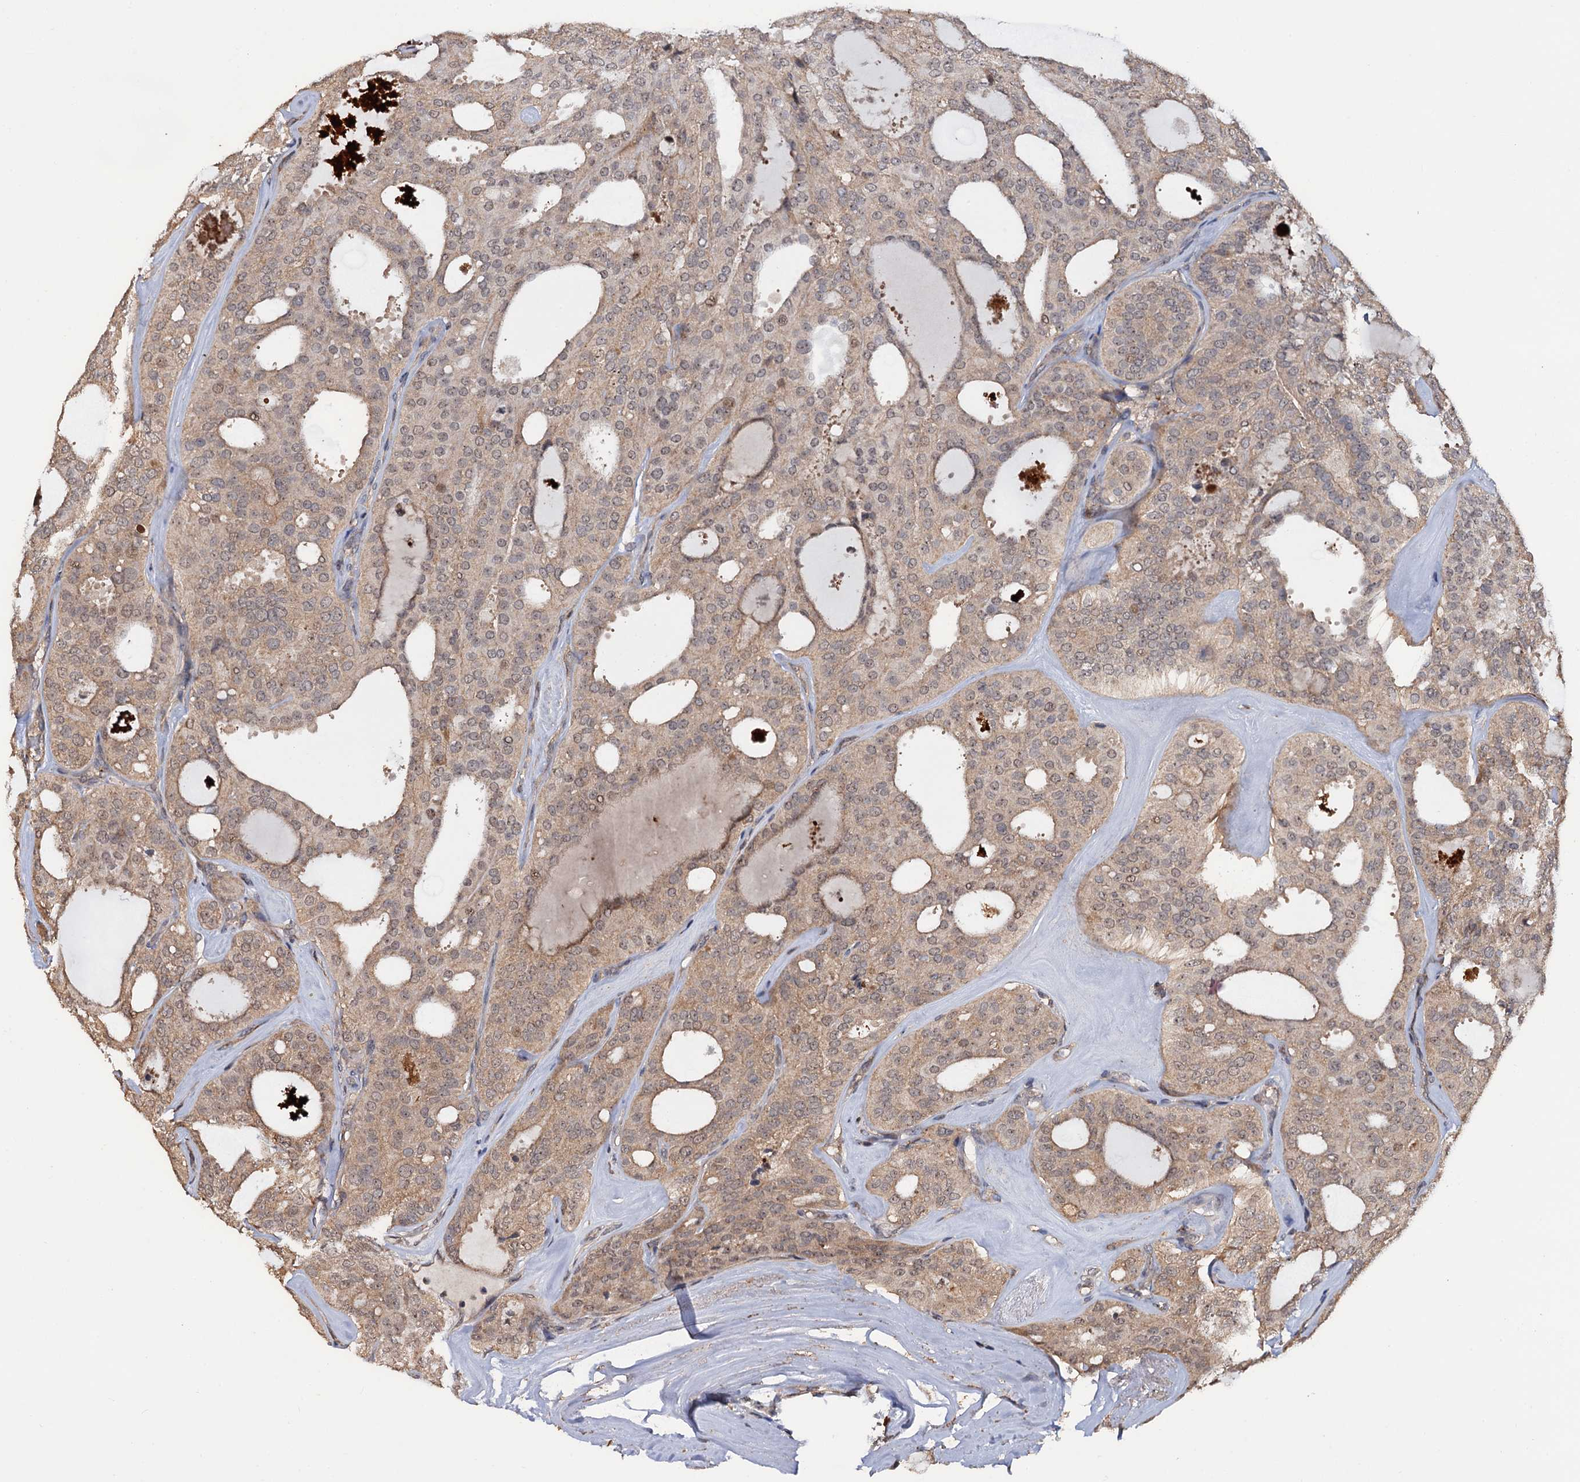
{"staining": {"intensity": "weak", "quantity": ">75%", "location": "cytoplasmic/membranous,nuclear"}, "tissue": "thyroid cancer", "cell_type": "Tumor cells", "image_type": "cancer", "snomed": [{"axis": "morphology", "description": "Follicular adenoma carcinoma, NOS"}, {"axis": "topography", "description": "Thyroid gland"}], "caption": "Thyroid cancer (follicular adenoma carcinoma) tissue exhibits weak cytoplasmic/membranous and nuclear staining in approximately >75% of tumor cells Using DAB (3,3'-diaminobenzidine) (brown) and hematoxylin (blue) stains, captured at high magnification using brightfield microscopy.", "gene": "LRRC63", "patient": {"sex": "male", "age": 75}}